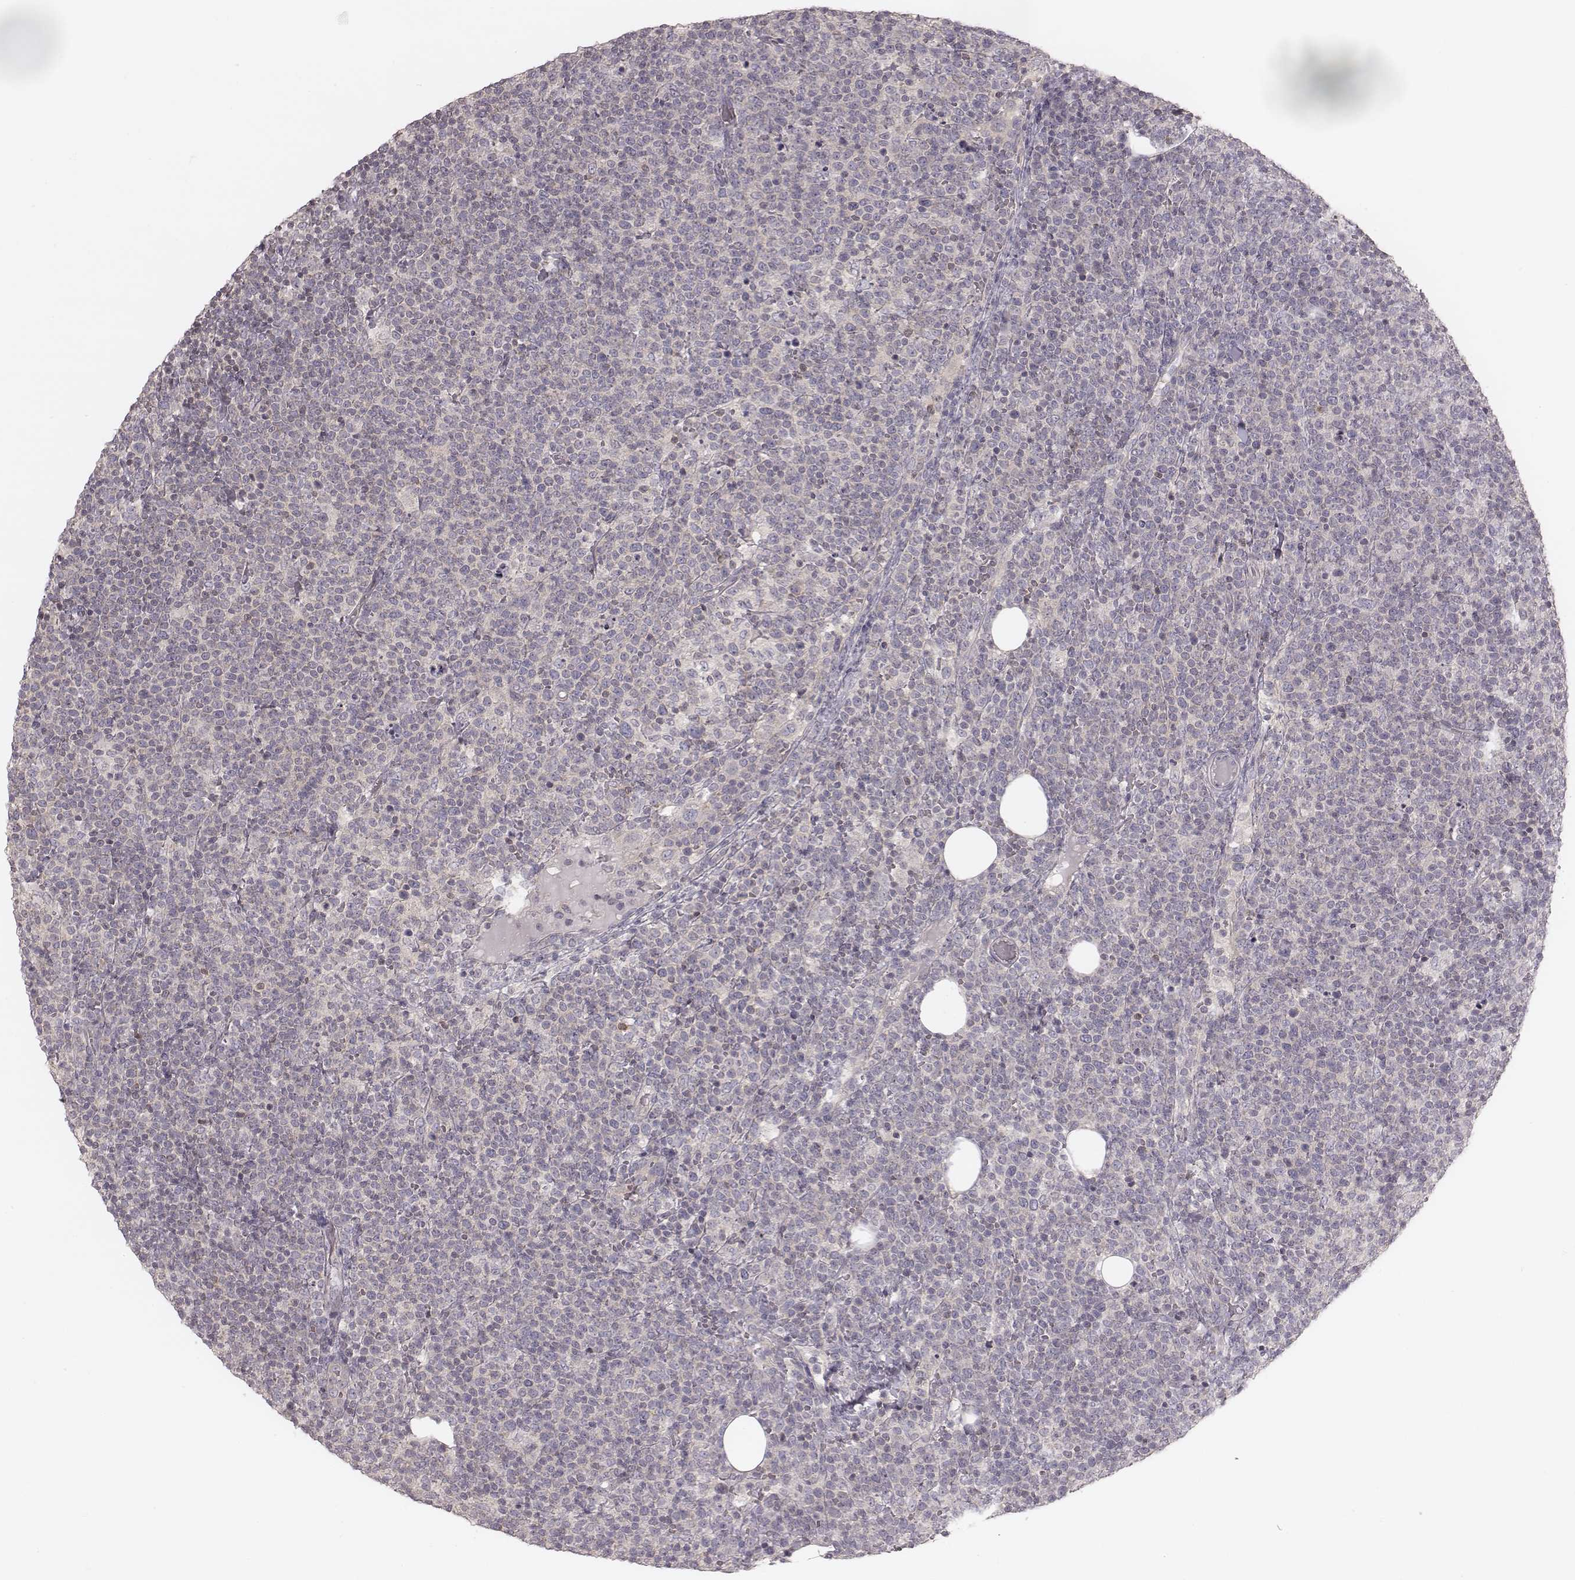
{"staining": {"intensity": "negative", "quantity": "none", "location": "none"}, "tissue": "lymphoma", "cell_type": "Tumor cells", "image_type": "cancer", "snomed": [{"axis": "morphology", "description": "Malignant lymphoma, non-Hodgkin's type, High grade"}, {"axis": "topography", "description": "Lymph node"}], "caption": "Immunohistochemical staining of lymphoma shows no significant positivity in tumor cells.", "gene": "TDRD5", "patient": {"sex": "male", "age": 61}}